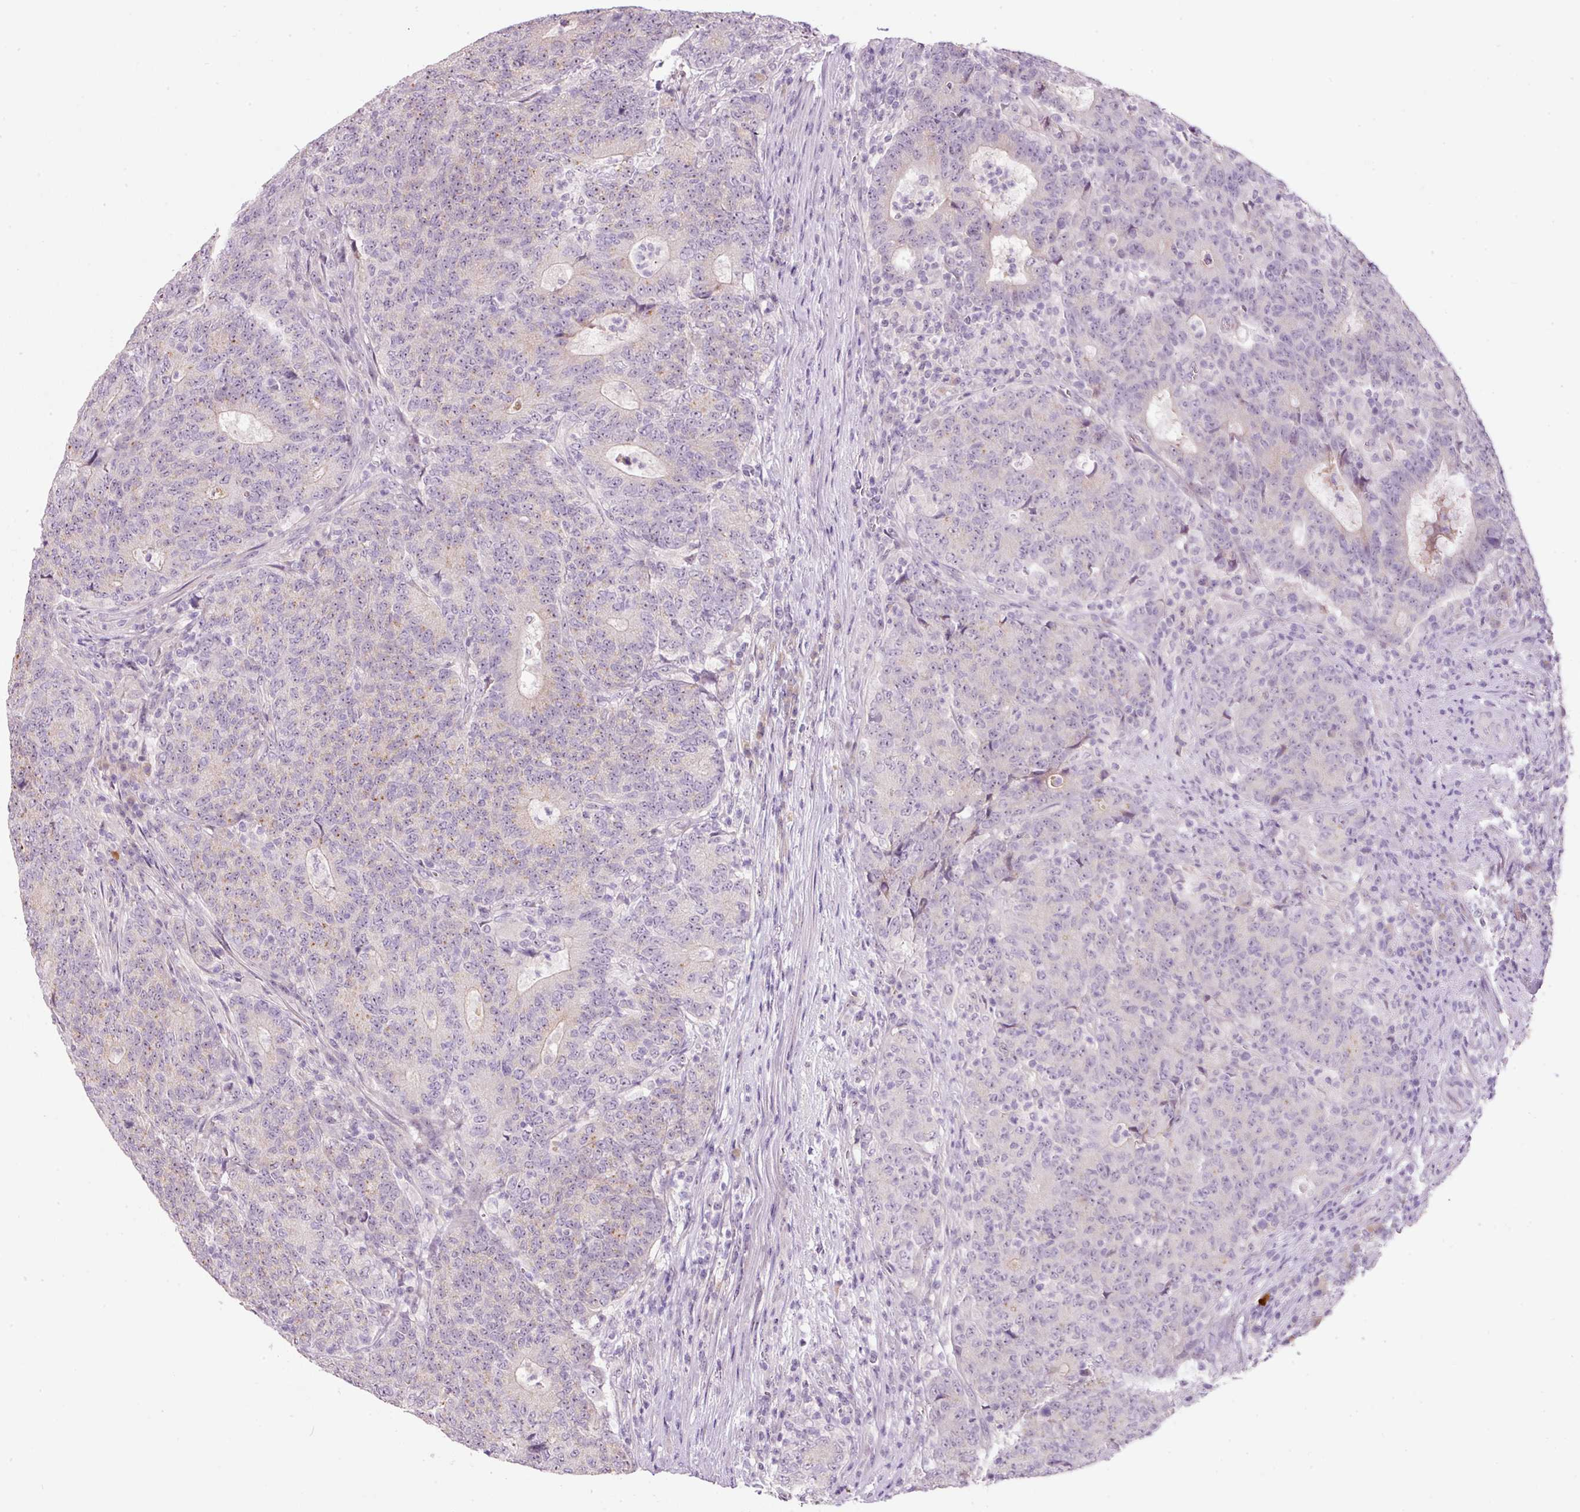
{"staining": {"intensity": "weak", "quantity": "<25%", "location": "nuclear"}, "tissue": "colorectal cancer", "cell_type": "Tumor cells", "image_type": "cancer", "snomed": [{"axis": "morphology", "description": "Adenocarcinoma, NOS"}, {"axis": "topography", "description": "Colon"}], "caption": "Immunohistochemistry image of neoplastic tissue: human colorectal adenocarcinoma stained with DAB (3,3'-diaminobenzidine) exhibits no significant protein expression in tumor cells.", "gene": "TMEM37", "patient": {"sex": "female", "age": 75}}